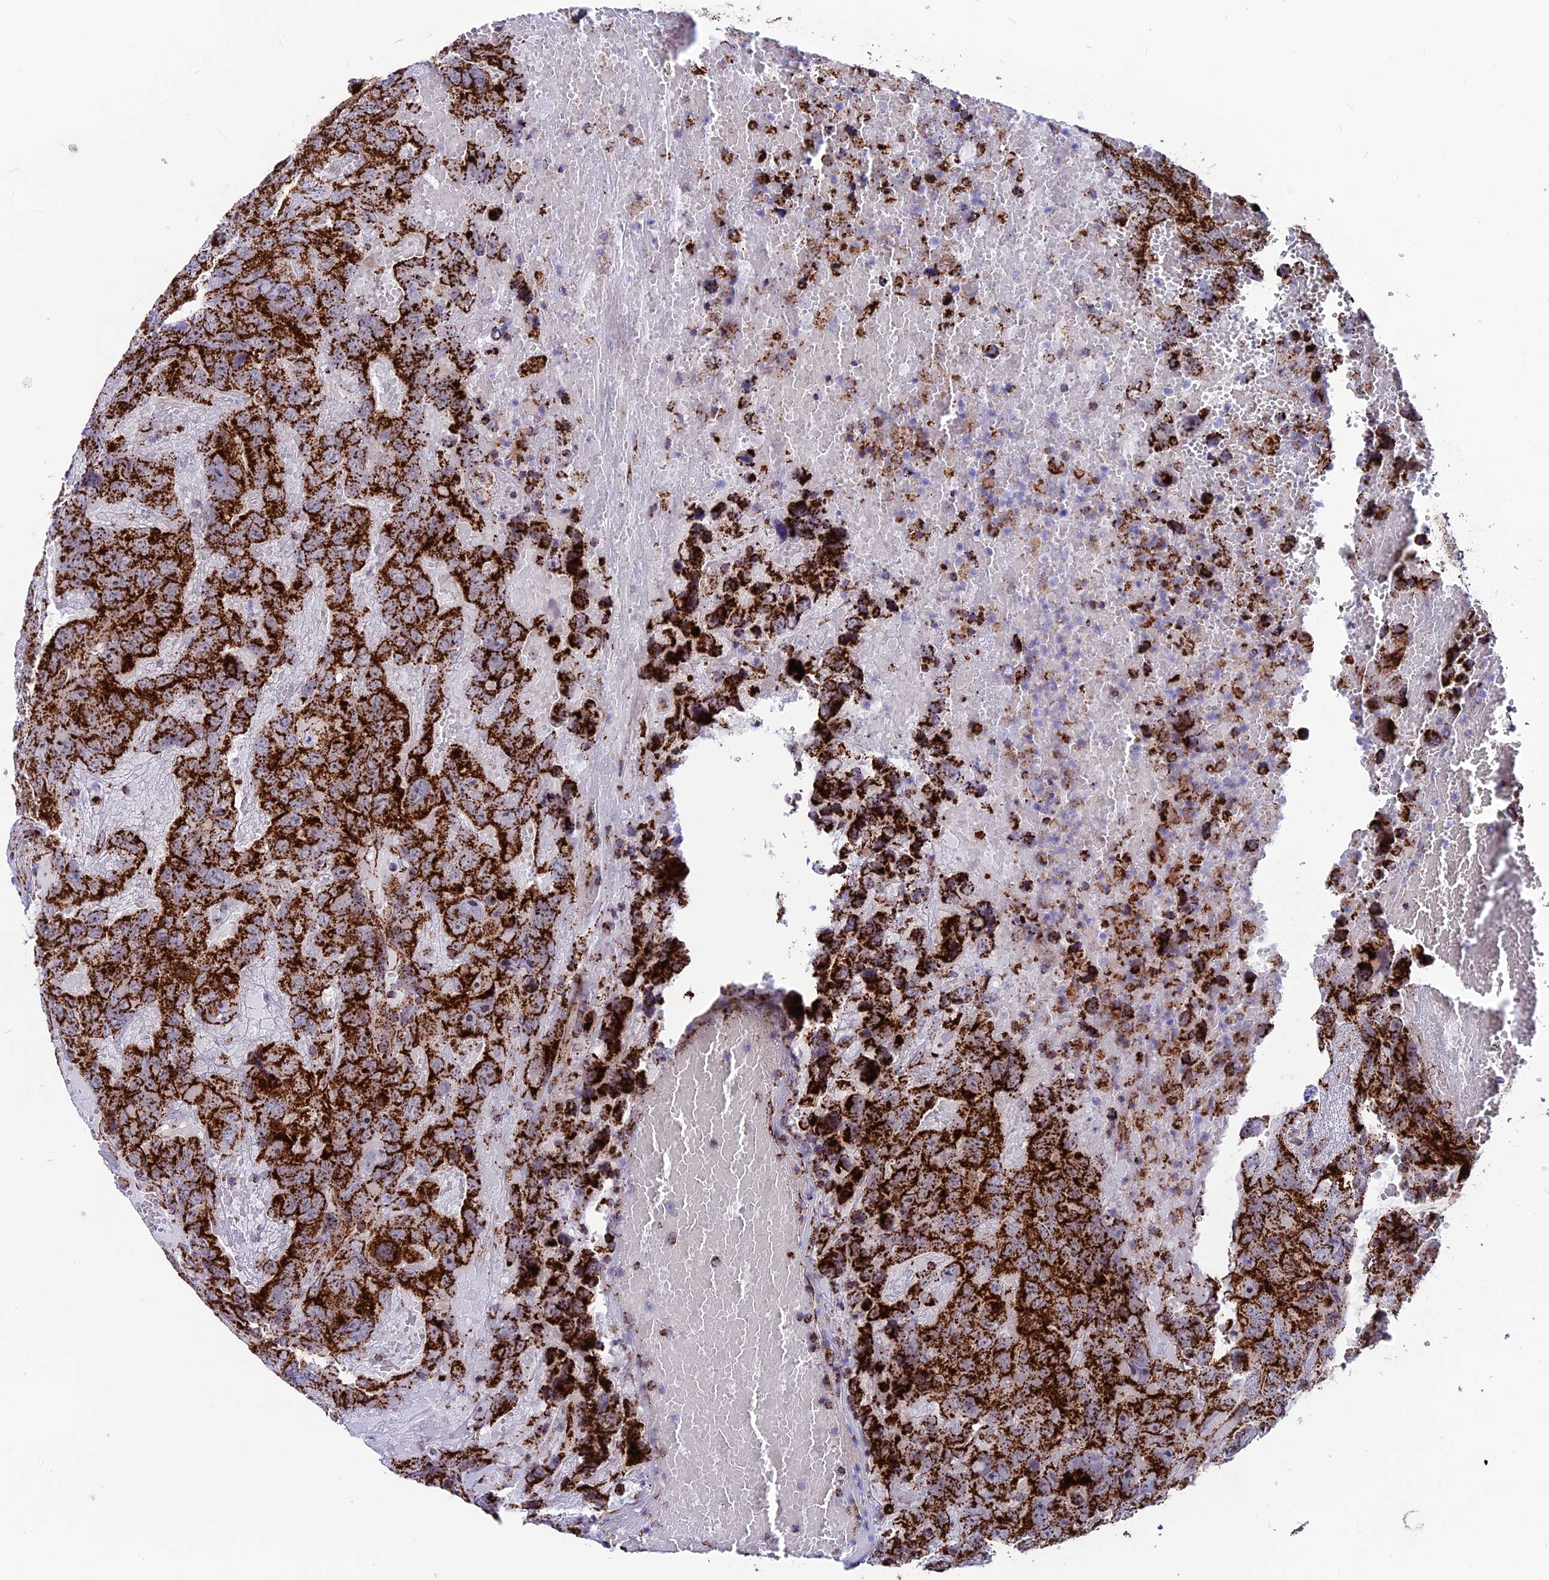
{"staining": {"intensity": "strong", "quantity": ">75%", "location": "cytoplasmic/membranous"}, "tissue": "testis cancer", "cell_type": "Tumor cells", "image_type": "cancer", "snomed": [{"axis": "morphology", "description": "Carcinoma, Embryonal, NOS"}, {"axis": "topography", "description": "Testis"}], "caption": "Immunohistochemical staining of human embryonal carcinoma (testis) shows high levels of strong cytoplasmic/membranous positivity in approximately >75% of tumor cells.", "gene": "MRPS18B", "patient": {"sex": "male", "age": 45}}